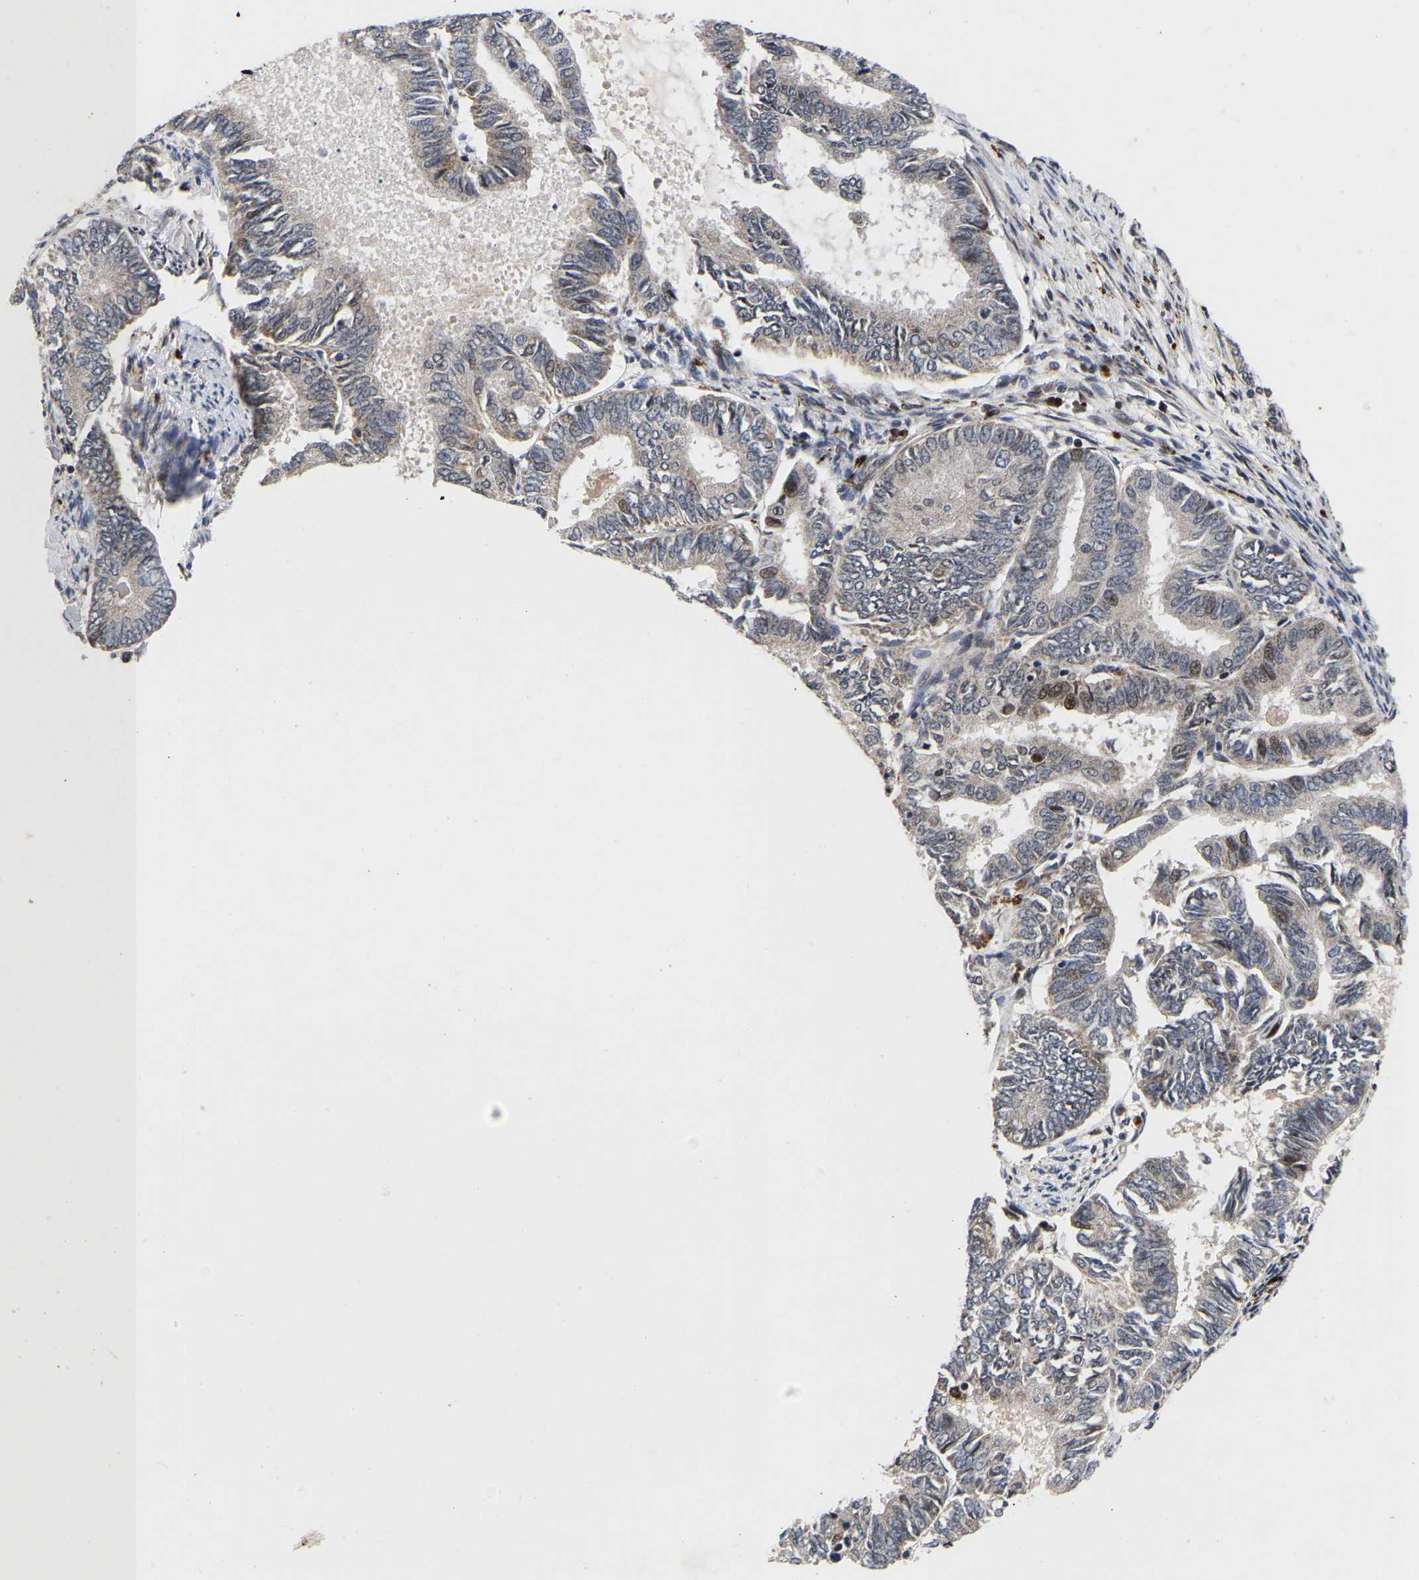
{"staining": {"intensity": "moderate", "quantity": "<25%", "location": "nuclear"}, "tissue": "endometrial cancer", "cell_type": "Tumor cells", "image_type": "cancer", "snomed": [{"axis": "morphology", "description": "Adenocarcinoma, NOS"}, {"axis": "topography", "description": "Endometrium"}], "caption": "About <25% of tumor cells in adenocarcinoma (endometrial) demonstrate moderate nuclear protein positivity as visualized by brown immunohistochemical staining.", "gene": "JUNB", "patient": {"sex": "female", "age": 86}}